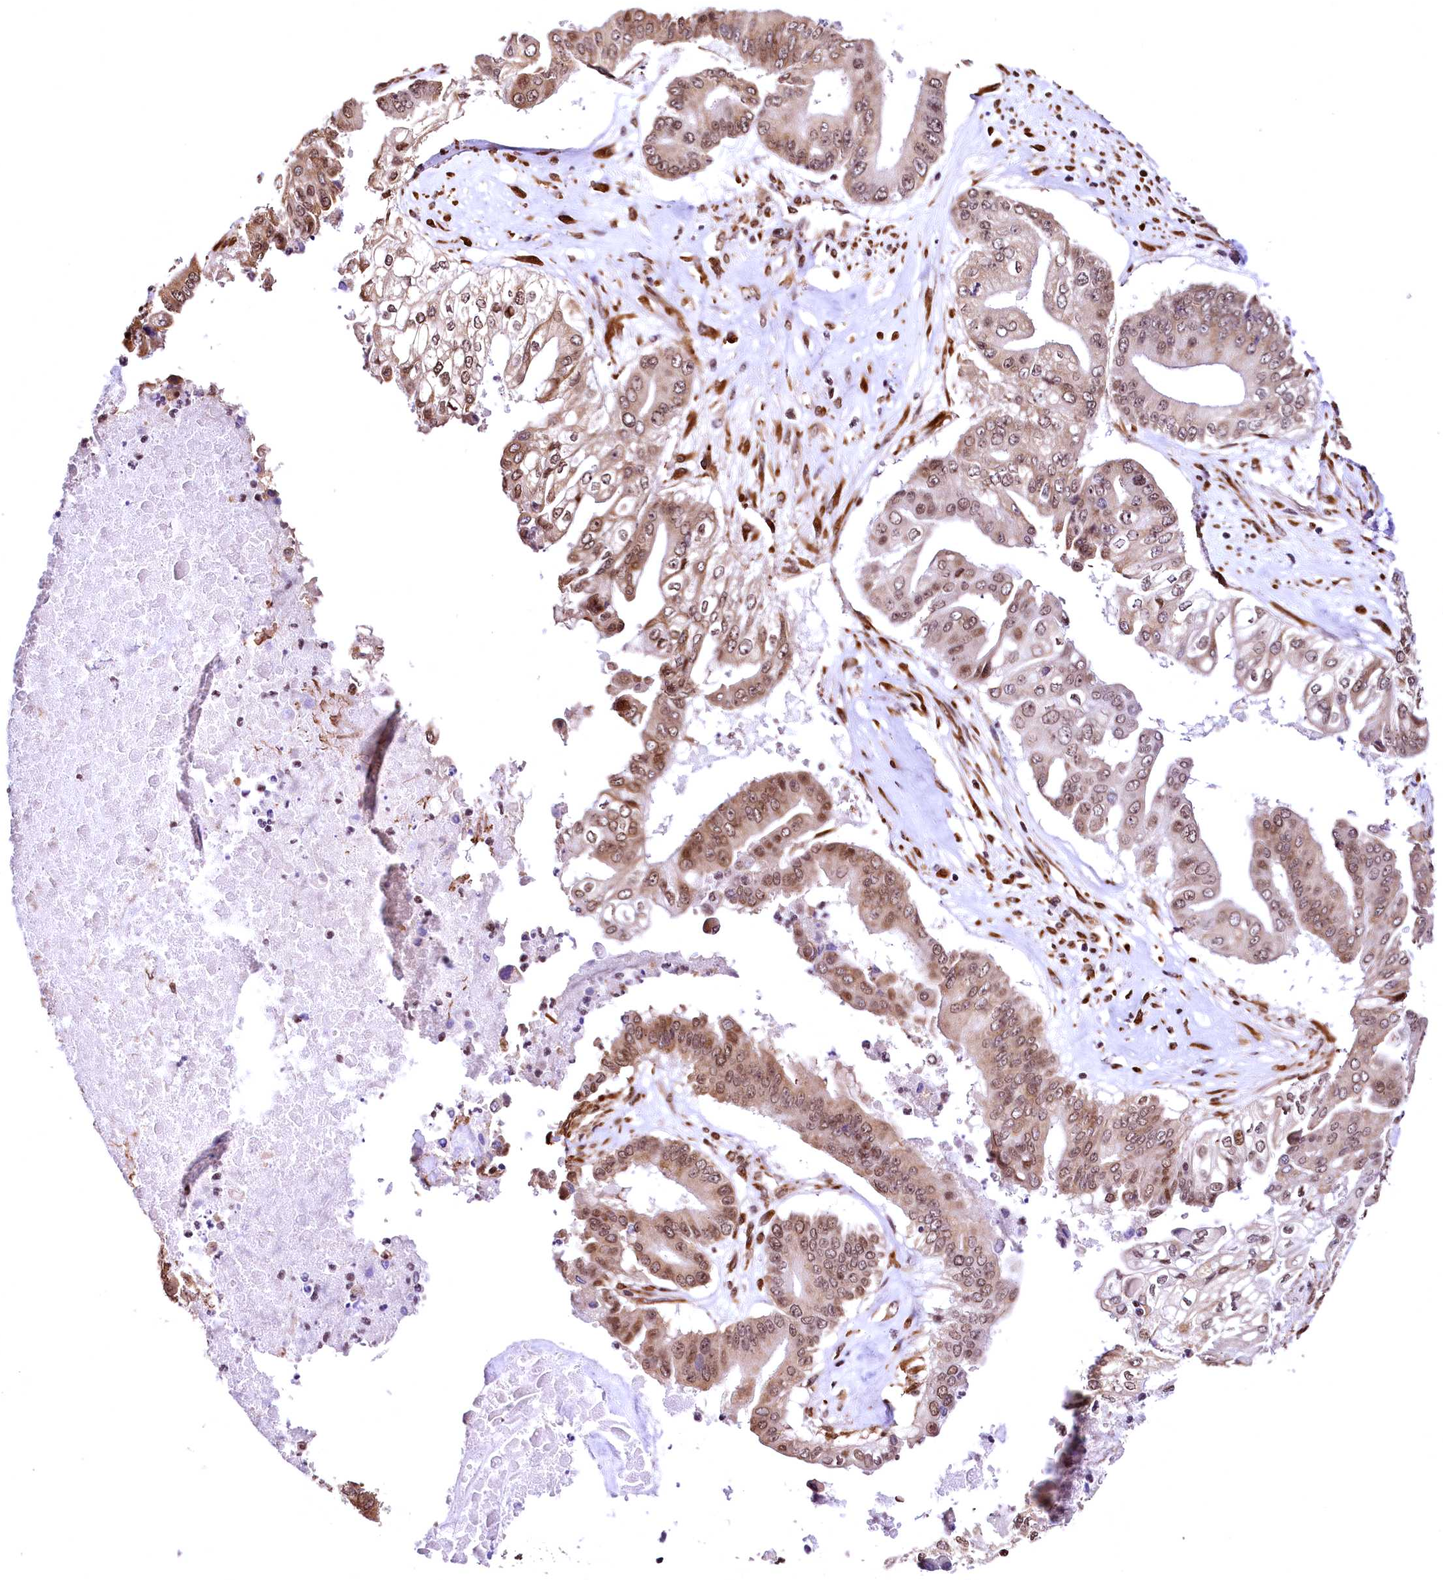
{"staining": {"intensity": "moderate", "quantity": ">75%", "location": "cytoplasmic/membranous,nuclear"}, "tissue": "pancreatic cancer", "cell_type": "Tumor cells", "image_type": "cancer", "snomed": [{"axis": "morphology", "description": "Adenocarcinoma, NOS"}, {"axis": "topography", "description": "Pancreas"}], "caption": "Protein staining shows moderate cytoplasmic/membranous and nuclear staining in approximately >75% of tumor cells in pancreatic cancer. Nuclei are stained in blue.", "gene": "PDS5B", "patient": {"sex": "female", "age": 77}}